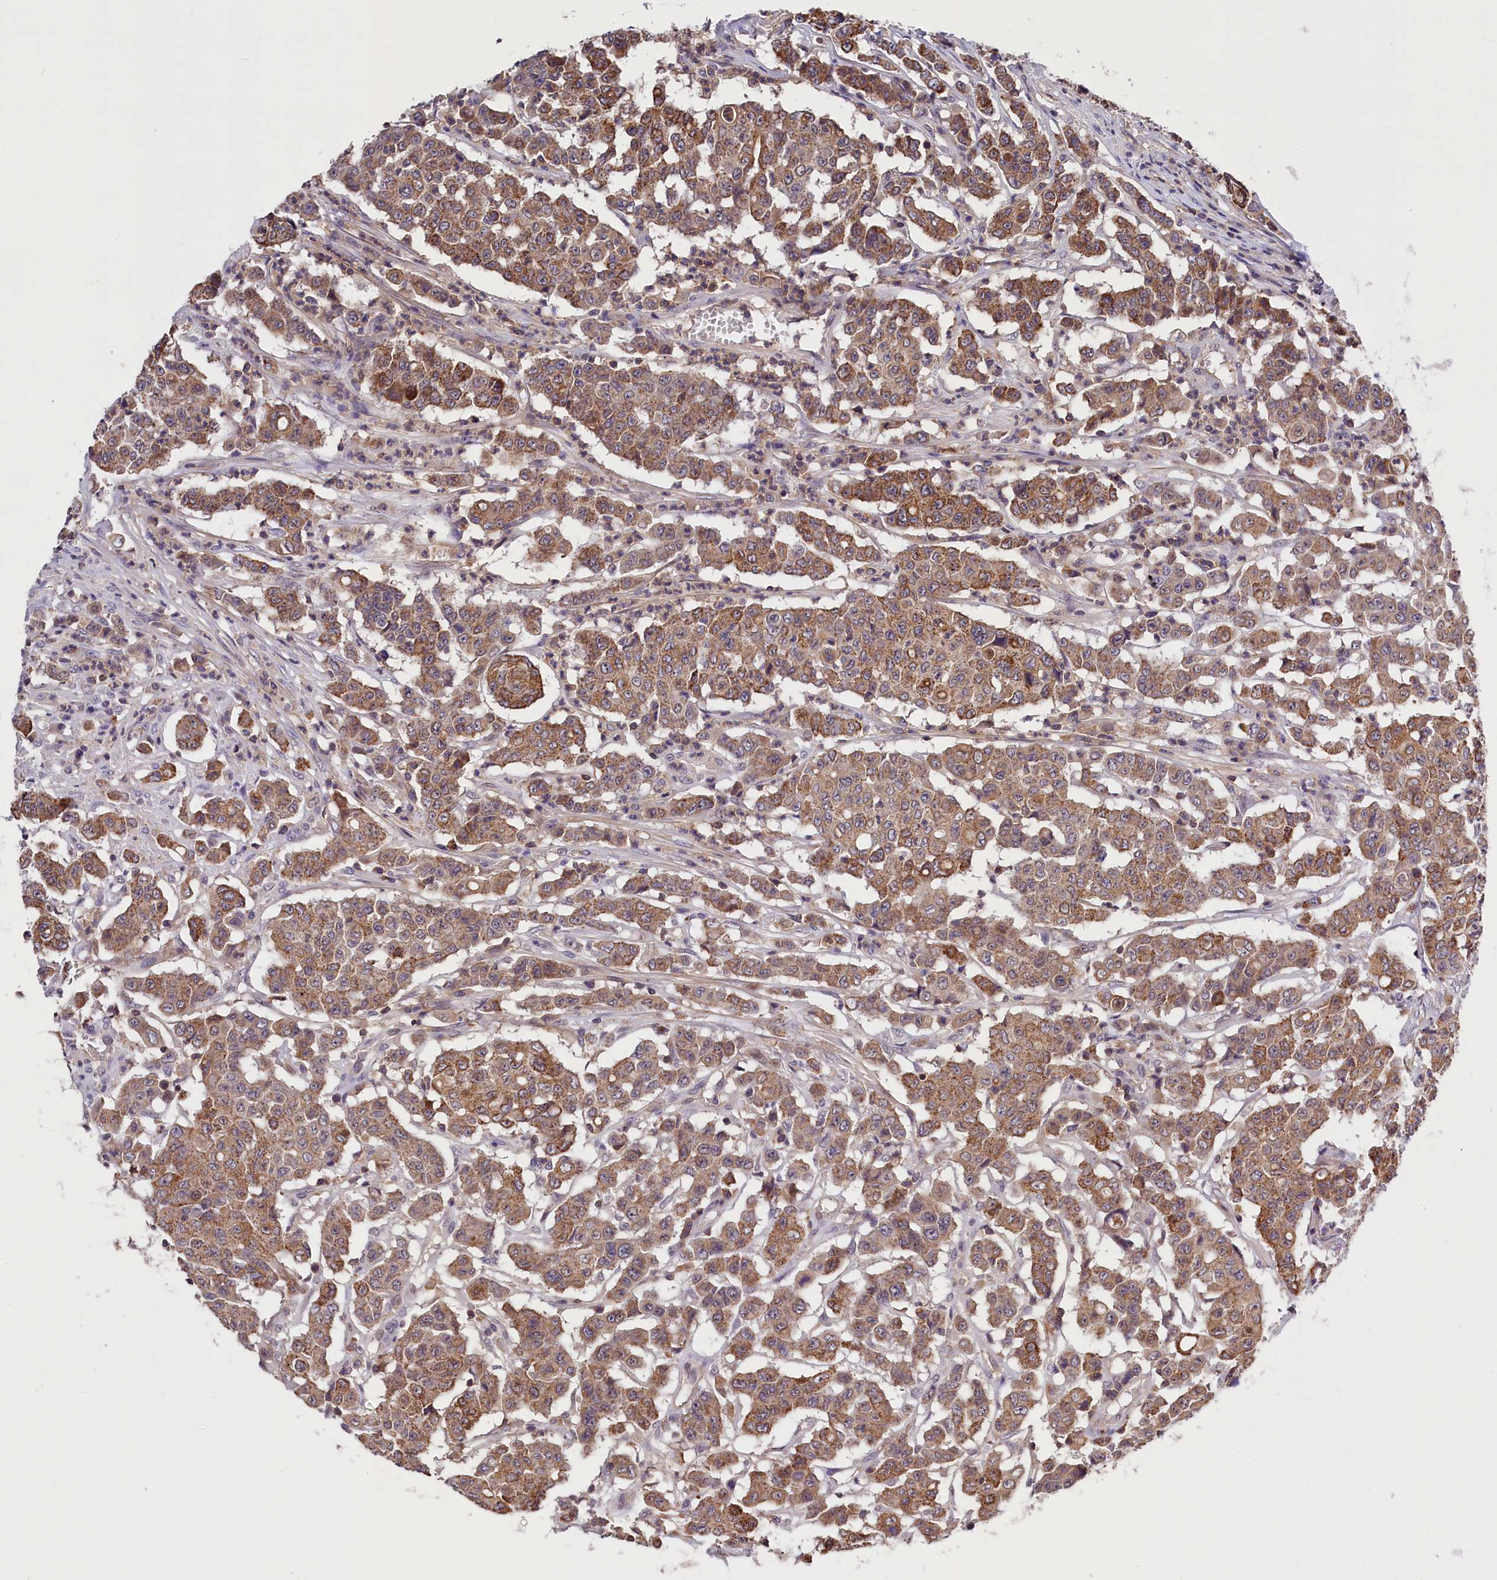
{"staining": {"intensity": "moderate", "quantity": ">75%", "location": "cytoplasmic/membranous"}, "tissue": "colorectal cancer", "cell_type": "Tumor cells", "image_type": "cancer", "snomed": [{"axis": "morphology", "description": "Adenocarcinoma, NOS"}, {"axis": "topography", "description": "Colon"}], "caption": "Moderate cytoplasmic/membranous positivity is seen in about >75% of tumor cells in adenocarcinoma (colorectal).", "gene": "SKIDA1", "patient": {"sex": "male", "age": 51}}